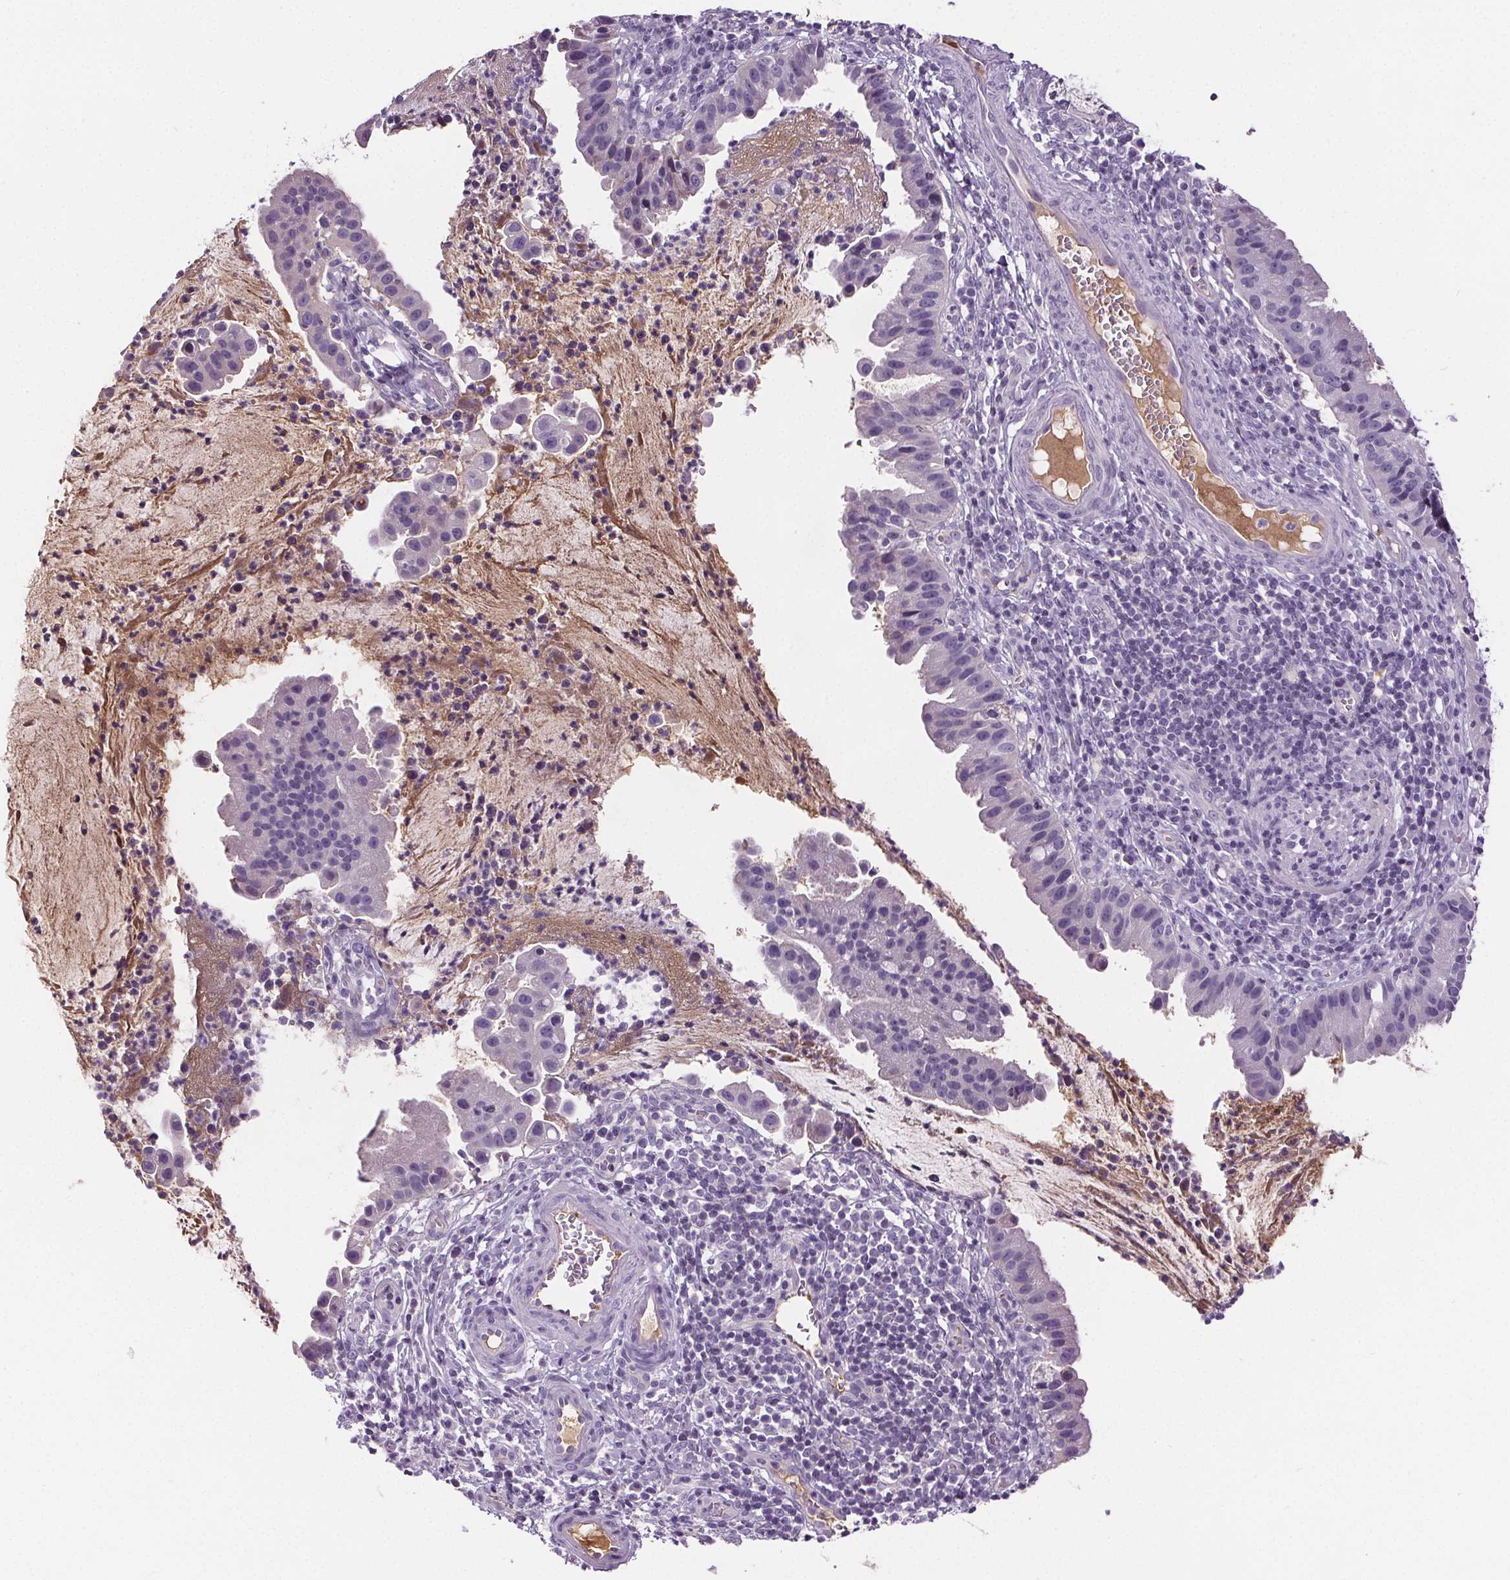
{"staining": {"intensity": "negative", "quantity": "none", "location": "none"}, "tissue": "cervical cancer", "cell_type": "Tumor cells", "image_type": "cancer", "snomed": [{"axis": "morphology", "description": "Adenocarcinoma, NOS"}, {"axis": "topography", "description": "Cervix"}], "caption": "A photomicrograph of cervical adenocarcinoma stained for a protein exhibits no brown staining in tumor cells.", "gene": "CD5L", "patient": {"sex": "female", "age": 34}}